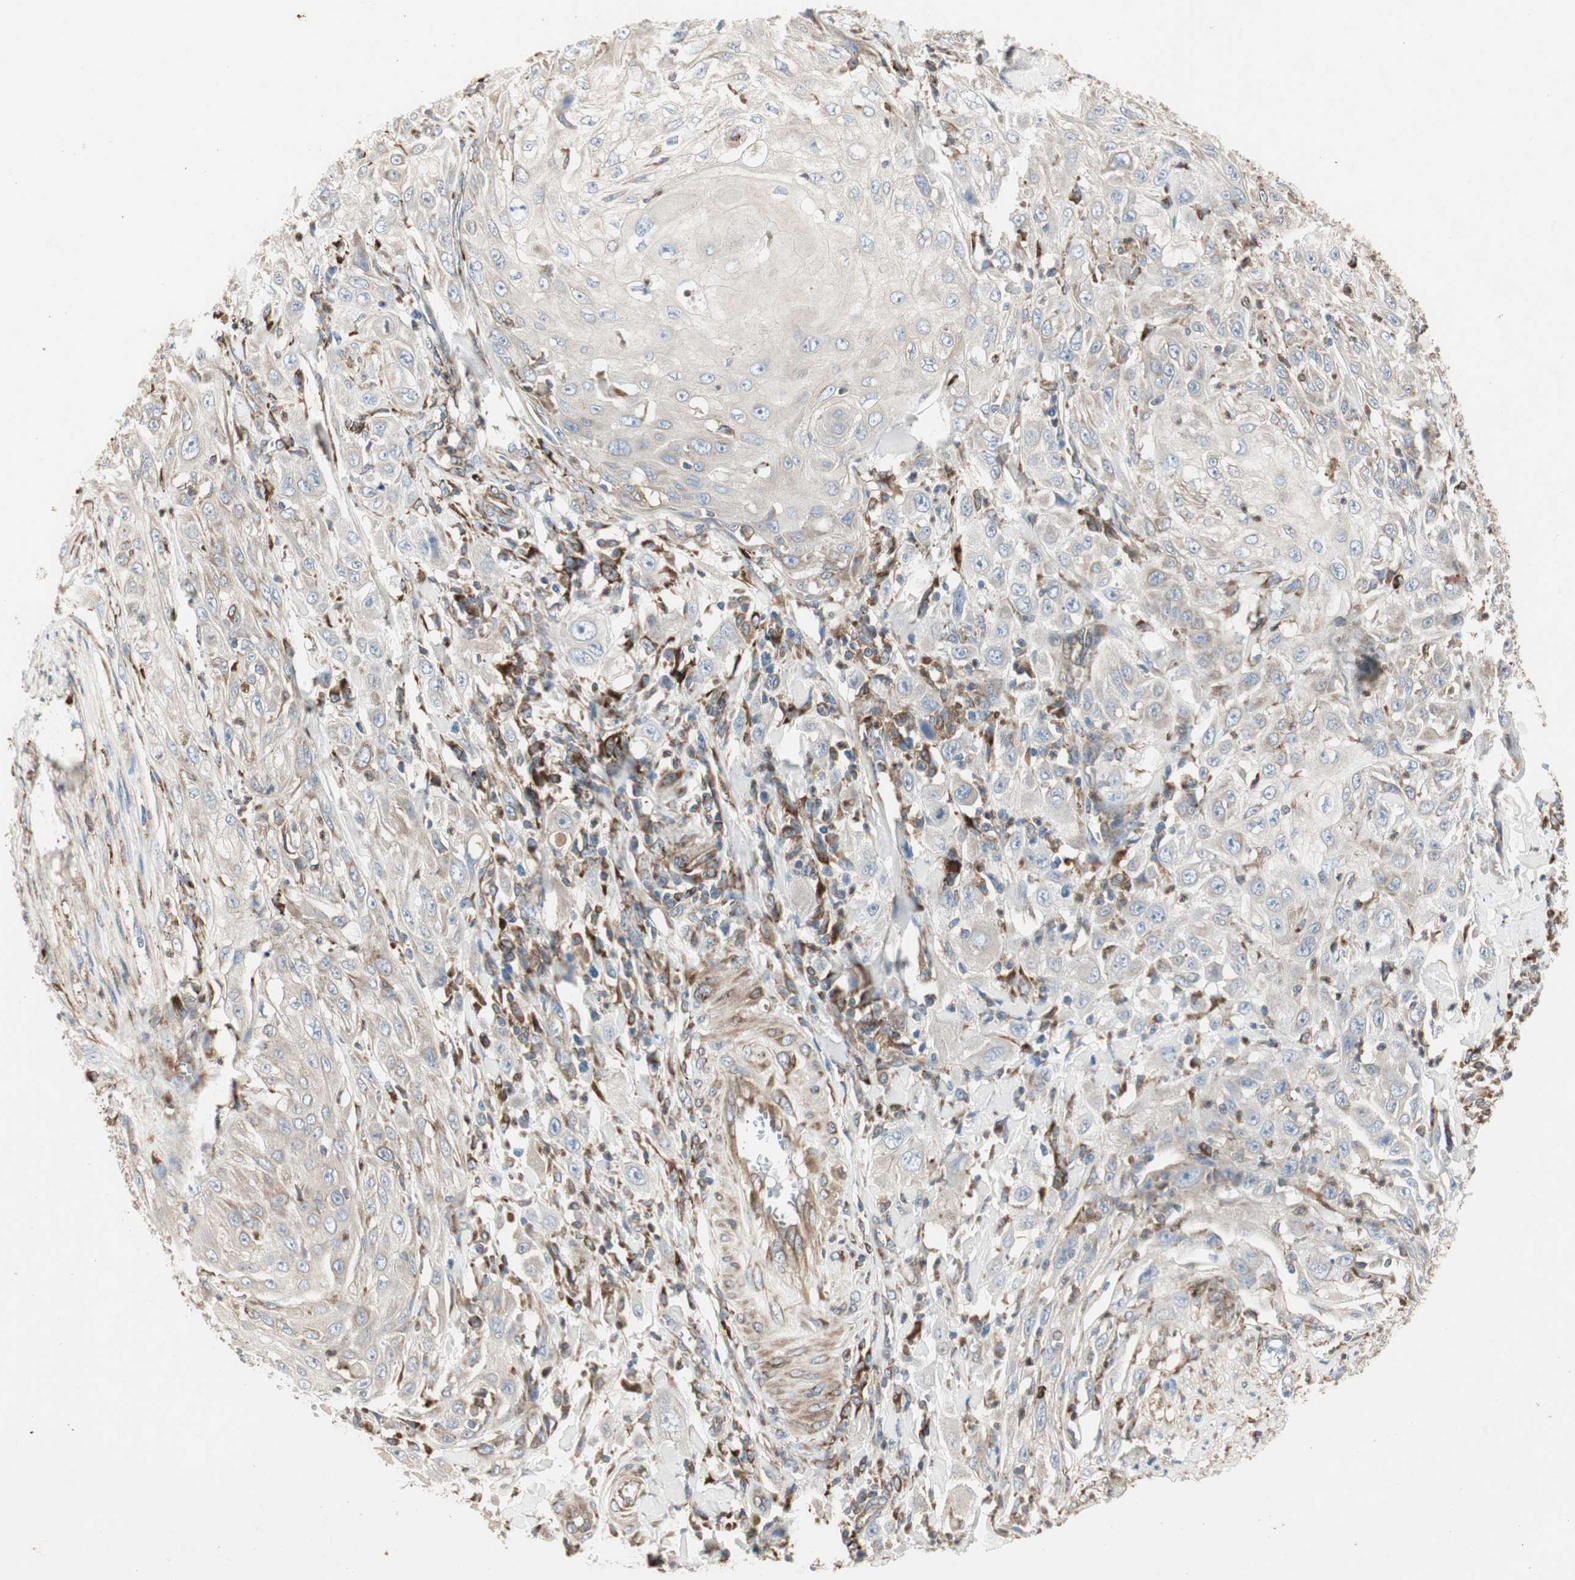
{"staining": {"intensity": "weak", "quantity": "<25%", "location": "cytoplasmic/membranous"}, "tissue": "skin cancer", "cell_type": "Tumor cells", "image_type": "cancer", "snomed": [{"axis": "morphology", "description": "Squamous cell carcinoma, NOS"}, {"axis": "morphology", "description": "Squamous cell carcinoma, metastatic, NOS"}, {"axis": "topography", "description": "Skin"}, {"axis": "topography", "description": "Lymph node"}], "caption": "Tumor cells are negative for protein expression in human skin cancer (squamous cell carcinoma).", "gene": "H6PD", "patient": {"sex": "male", "age": 75}}